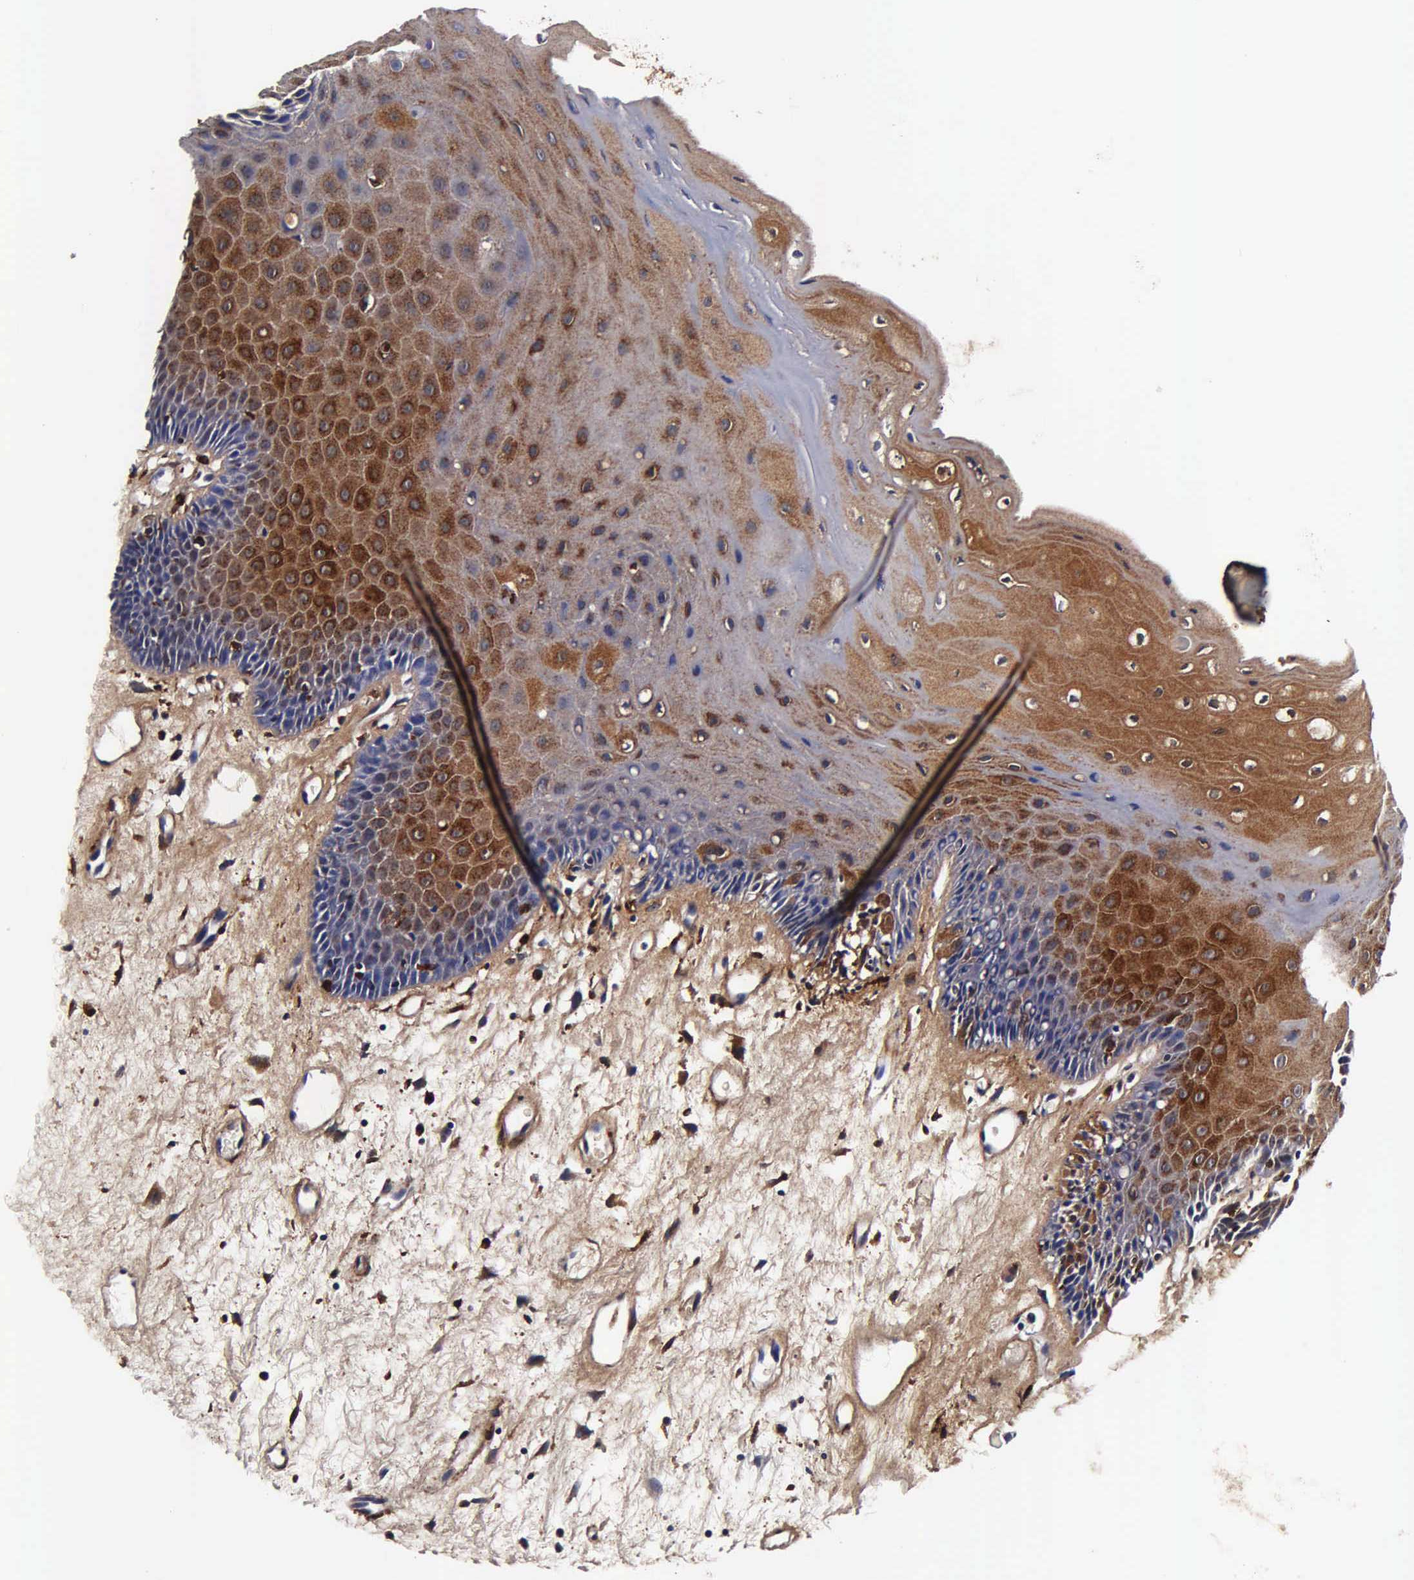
{"staining": {"intensity": "strong", "quantity": "25%-75%", "location": "cytoplasmic/membranous"}, "tissue": "oral mucosa", "cell_type": "Squamous epithelial cells", "image_type": "normal", "snomed": [{"axis": "morphology", "description": "Normal tissue, NOS"}, {"axis": "topography", "description": "Oral tissue"}], "caption": "Protein positivity by immunohistochemistry (IHC) shows strong cytoplasmic/membranous expression in about 25%-75% of squamous epithelial cells in benign oral mucosa. The staining was performed using DAB to visualize the protein expression in brown, while the nuclei were stained in blue with hematoxylin (Magnification: 20x).", "gene": "CST3", "patient": {"sex": "female", "age": 79}}